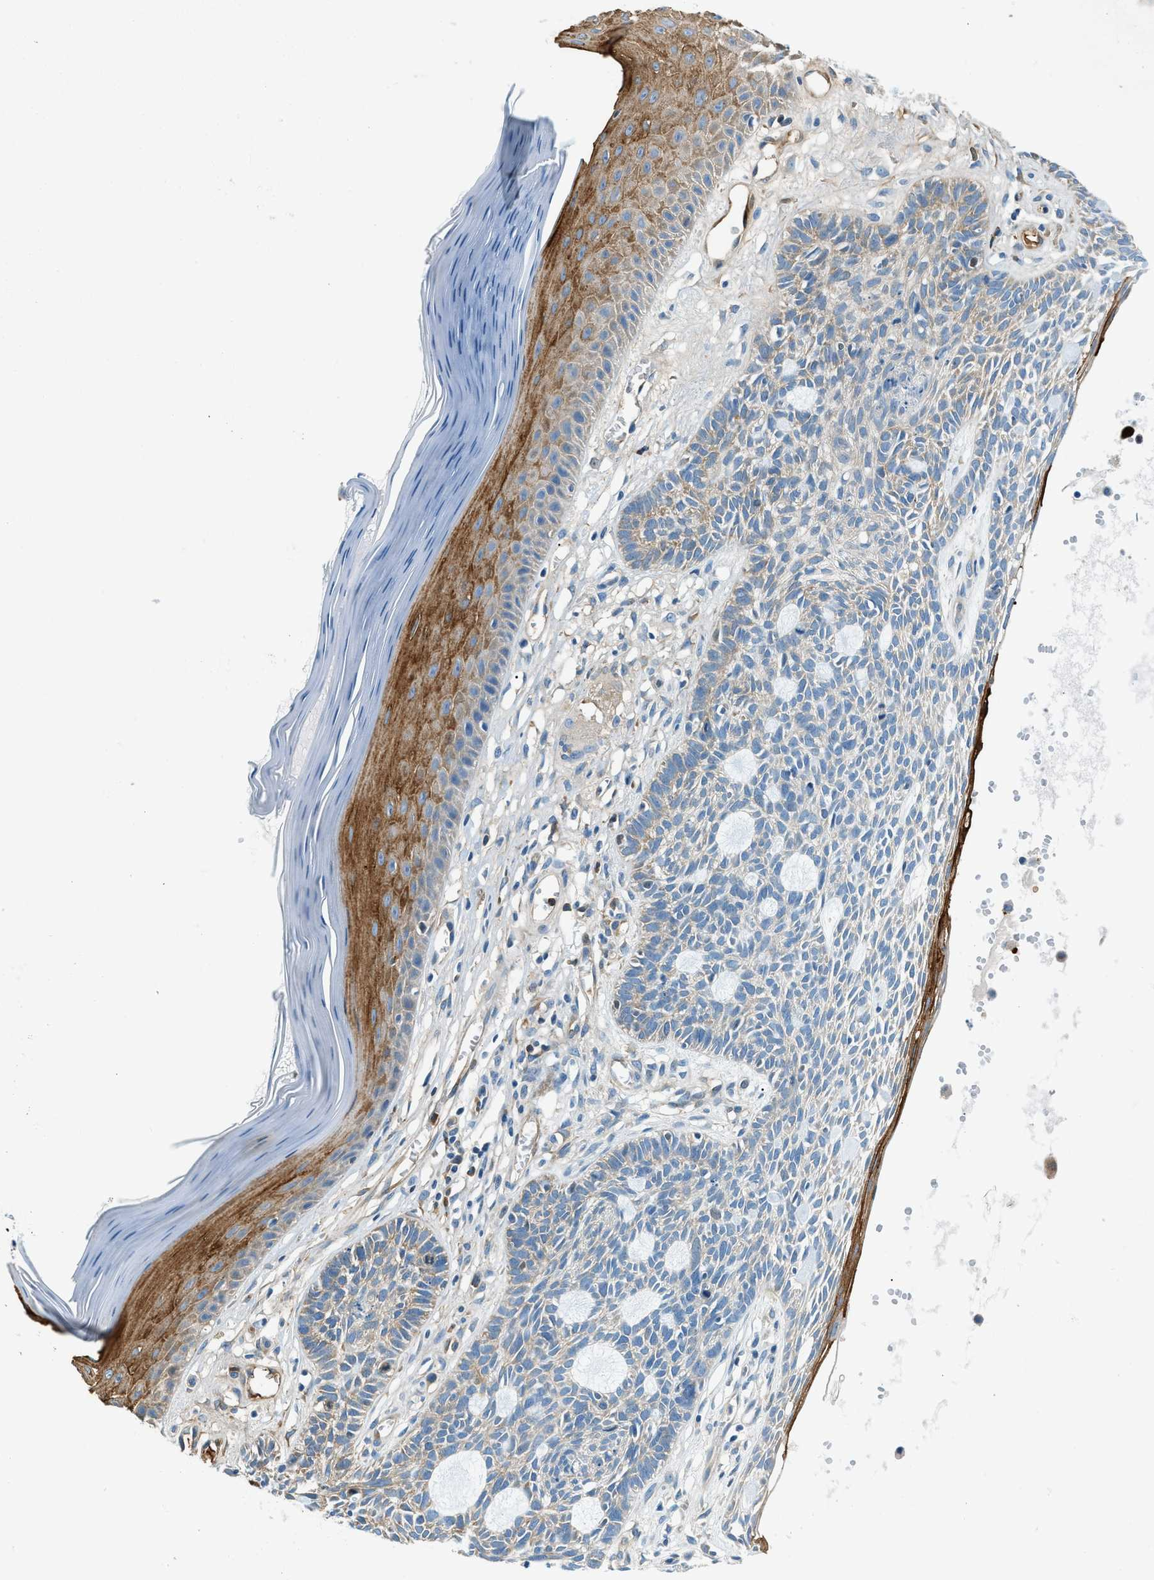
{"staining": {"intensity": "weak", "quantity": "<25%", "location": "cytoplasmic/membranous"}, "tissue": "skin cancer", "cell_type": "Tumor cells", "image_type": "cancer", "snomed": [{"axis": "morphology", "description": "Basal cell carcinoma"}, {"axis": "topography", "description": "Skin"}], "caption": "IHC histopathology image of skin cancer (basal cell carcinoma) stained for a protein (brown), which displays no staining in tumor cells. Brightfield microscopy of immunohistochemistry (IHC) stained with DAB (3,3'-diaminobenzidine) (brown) and hematoxylin (blue), captured at high magnification.", "gene": "ZNF367", "patient": {"sex": "male", "age": 67}}